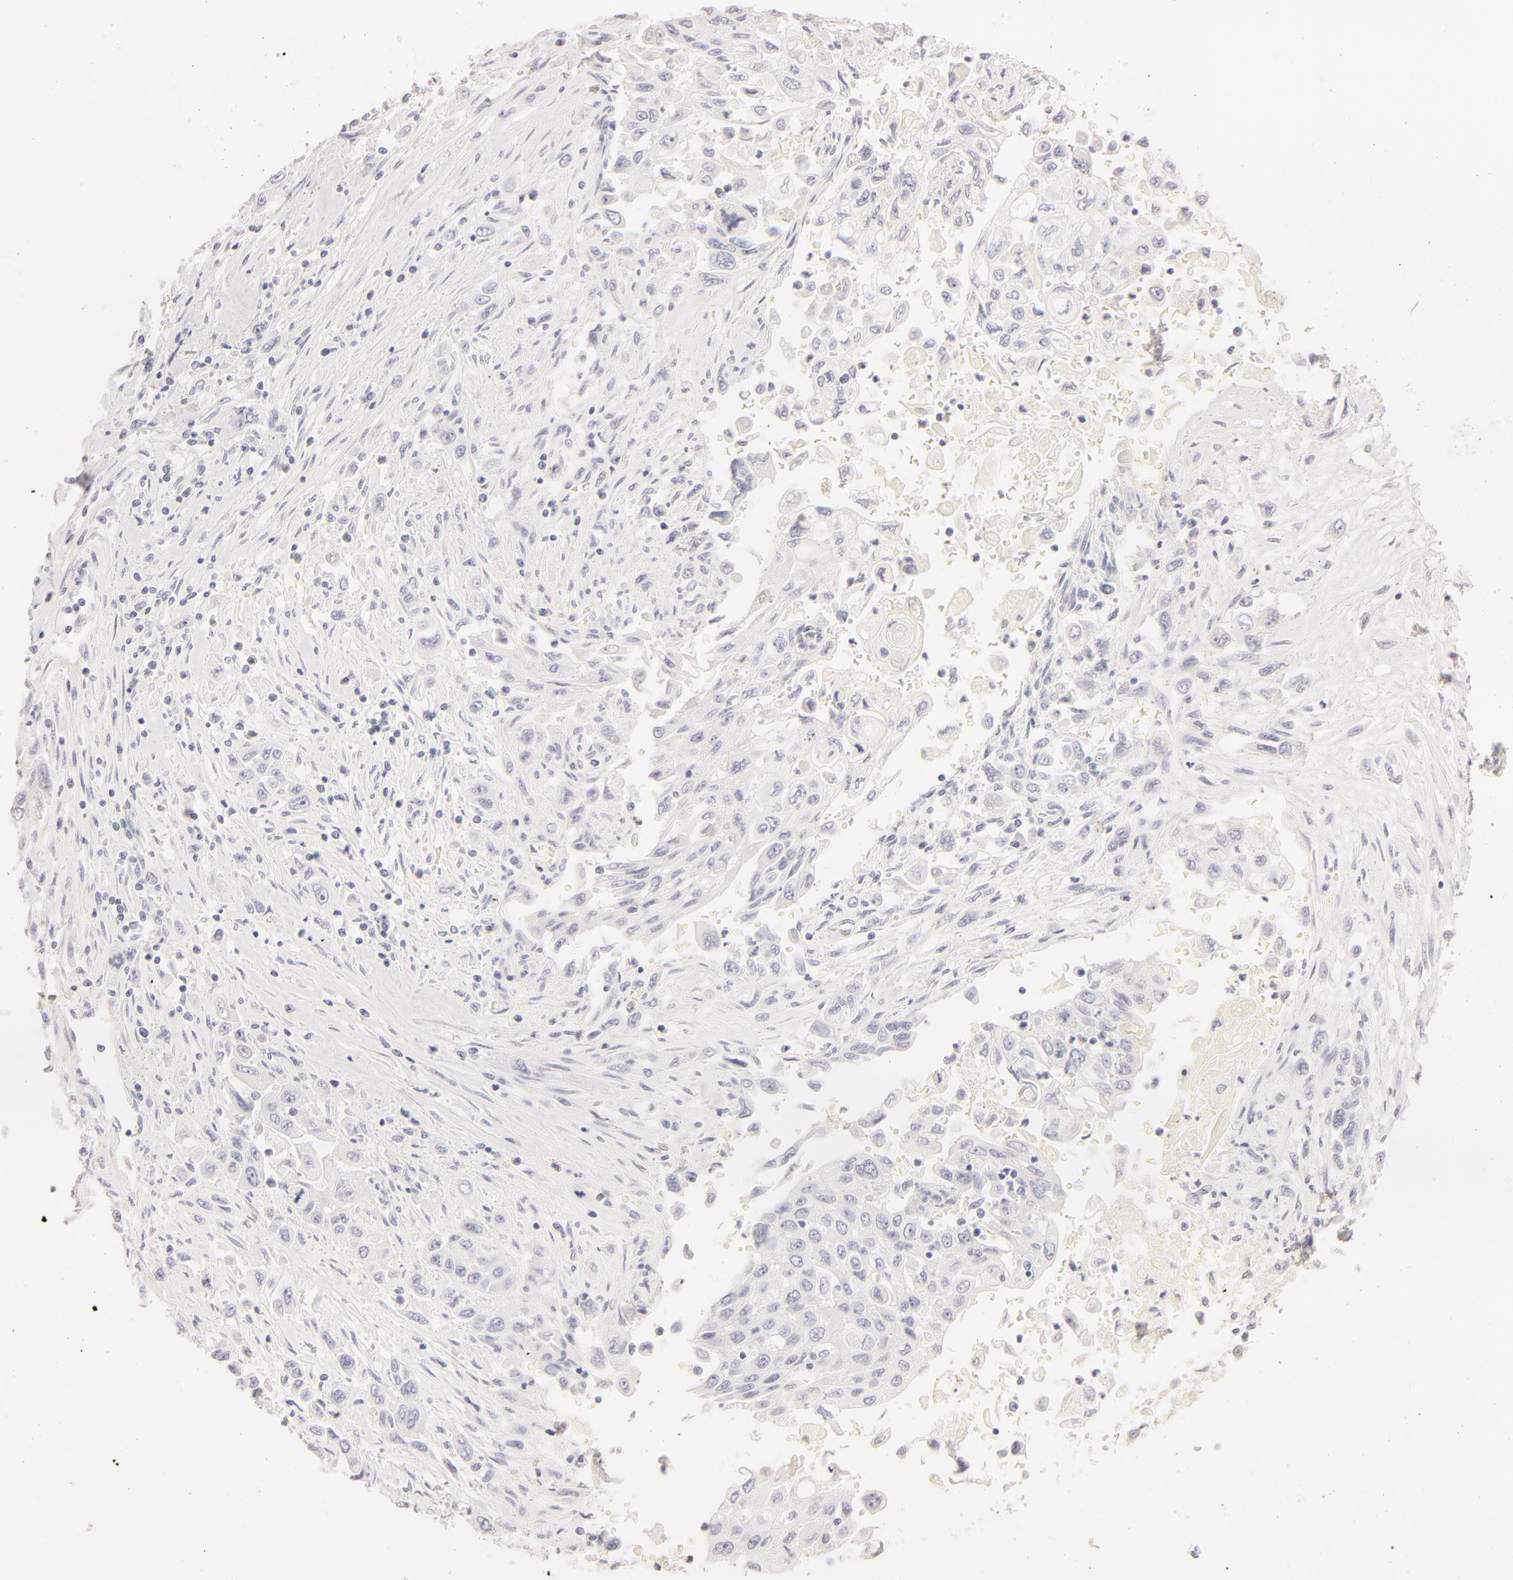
{"staining": {"intensity": "negative", "quantity": "none", "location": "none"}, "tissue": "pancreatic cancer", "cell_type": "Tumor cells", "image_type": "cancer", "snomed": [{"axis": "morphology", "description": "Adenocarcinoma, NOS"}, {"axis": "topography", "description": "Pancreas"}], "caption": "An immunohistochemistry (IHC) image of adenocarcinoma (pancreatic) is shown. There is no staining in tumor cells of adenocarcinoma (pancreatic).", "gene": "LGALS7B", "patient": {"sex": "male", "age": 70}}